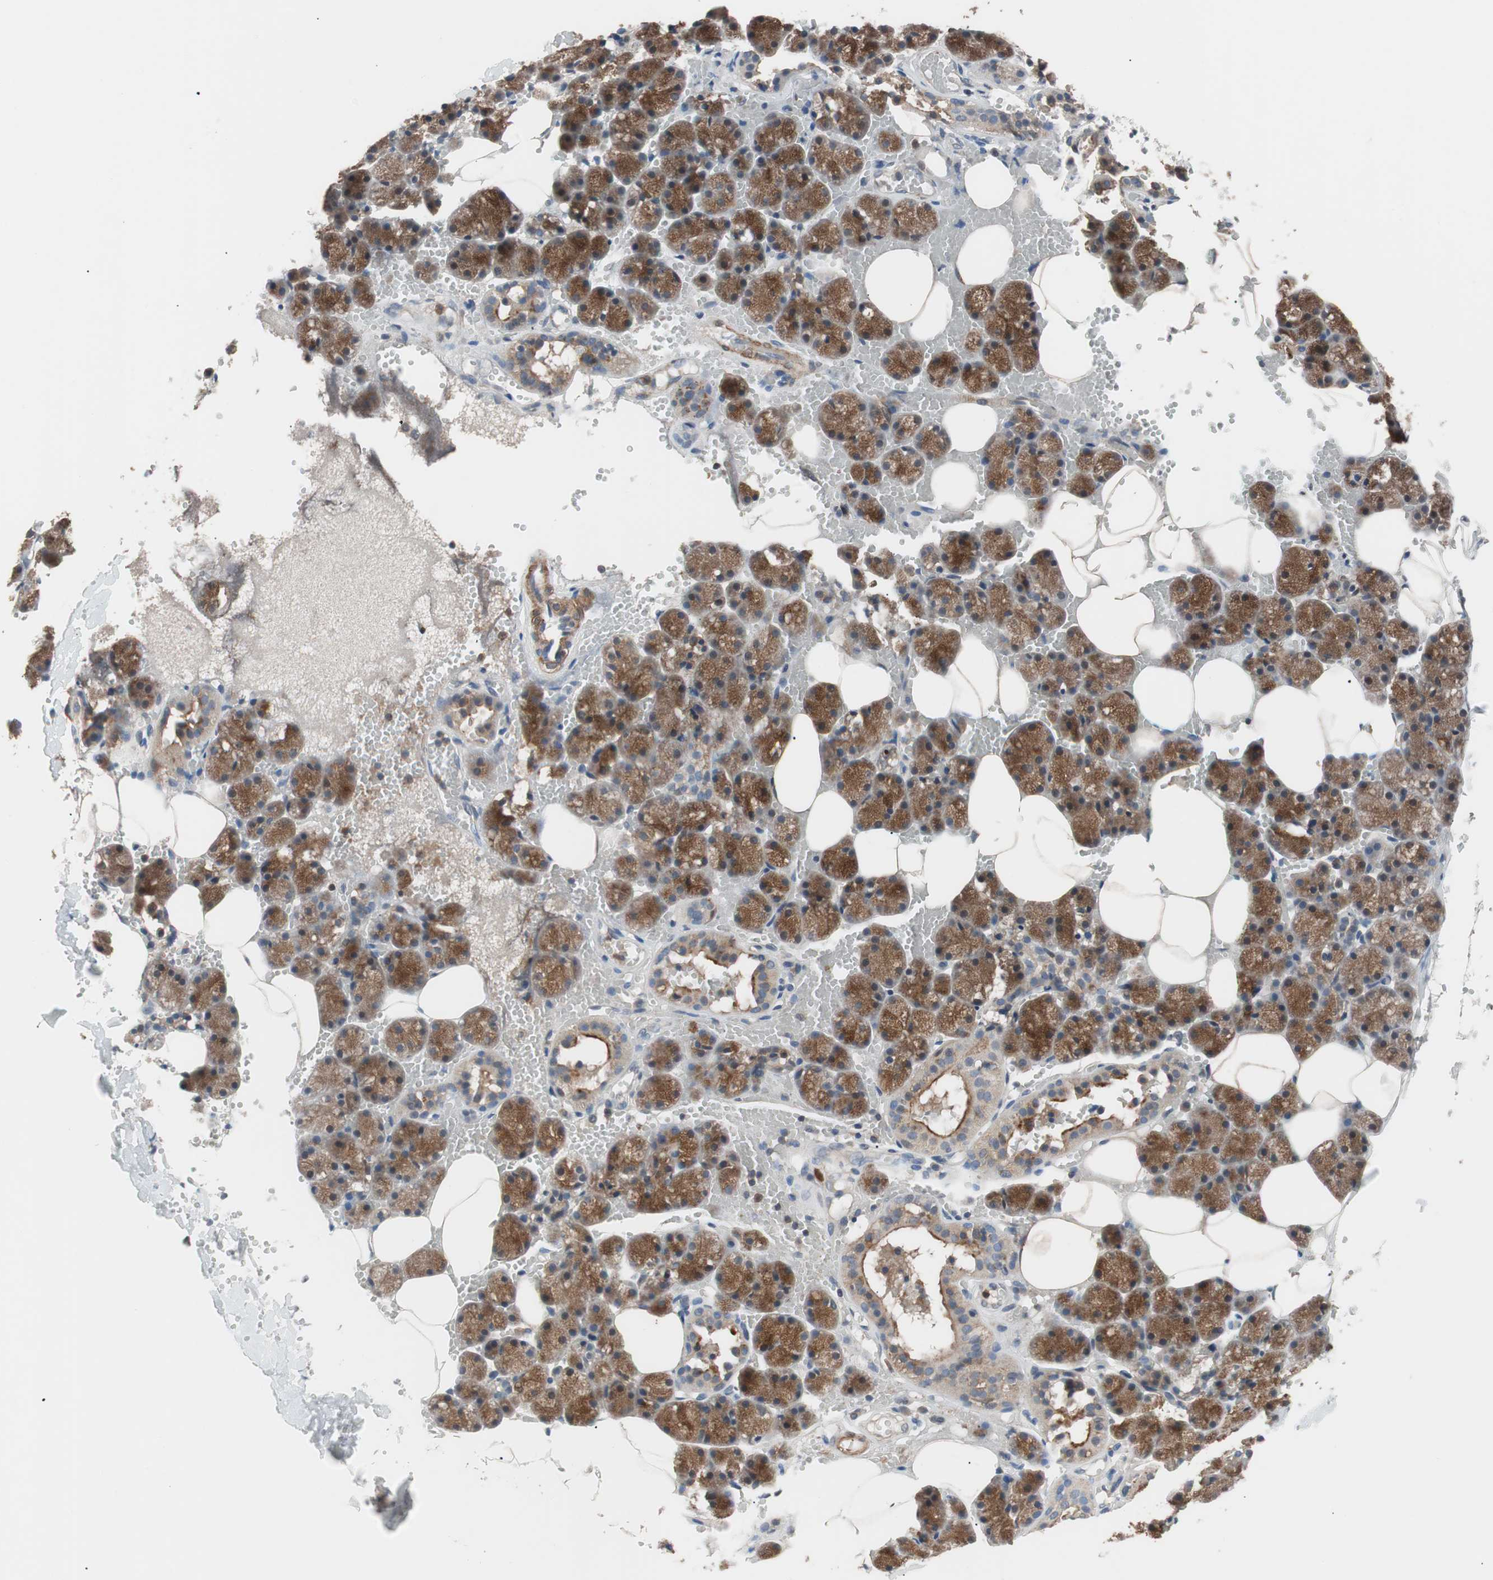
{"staining": {"intensity": "moderate", "quantity": "25%-75%", "location": "cytoplasmic/membranous"}, "tissue": "salivary gland", "cell_type": "Glandular cells", "image_type": "normal", "snomed": [{"axis": "morphology", "description": "Normal tissue, NOS"}, {"axis": "topography", "description": "Salivary gland"}], "caption": "Immunohistochemical staining of unremarkable human salivary gland shows 25%-75% levels of moderate cytoplasmic/membranous protein expression in approximately 25%-75% of glandular cells. Using DAB (brown) and hematoxylin (blue) stains, captured at high magnification using brightfield microscopy.", "gene": "LITAF", "patient": {"sex": "male", "age": 62}}